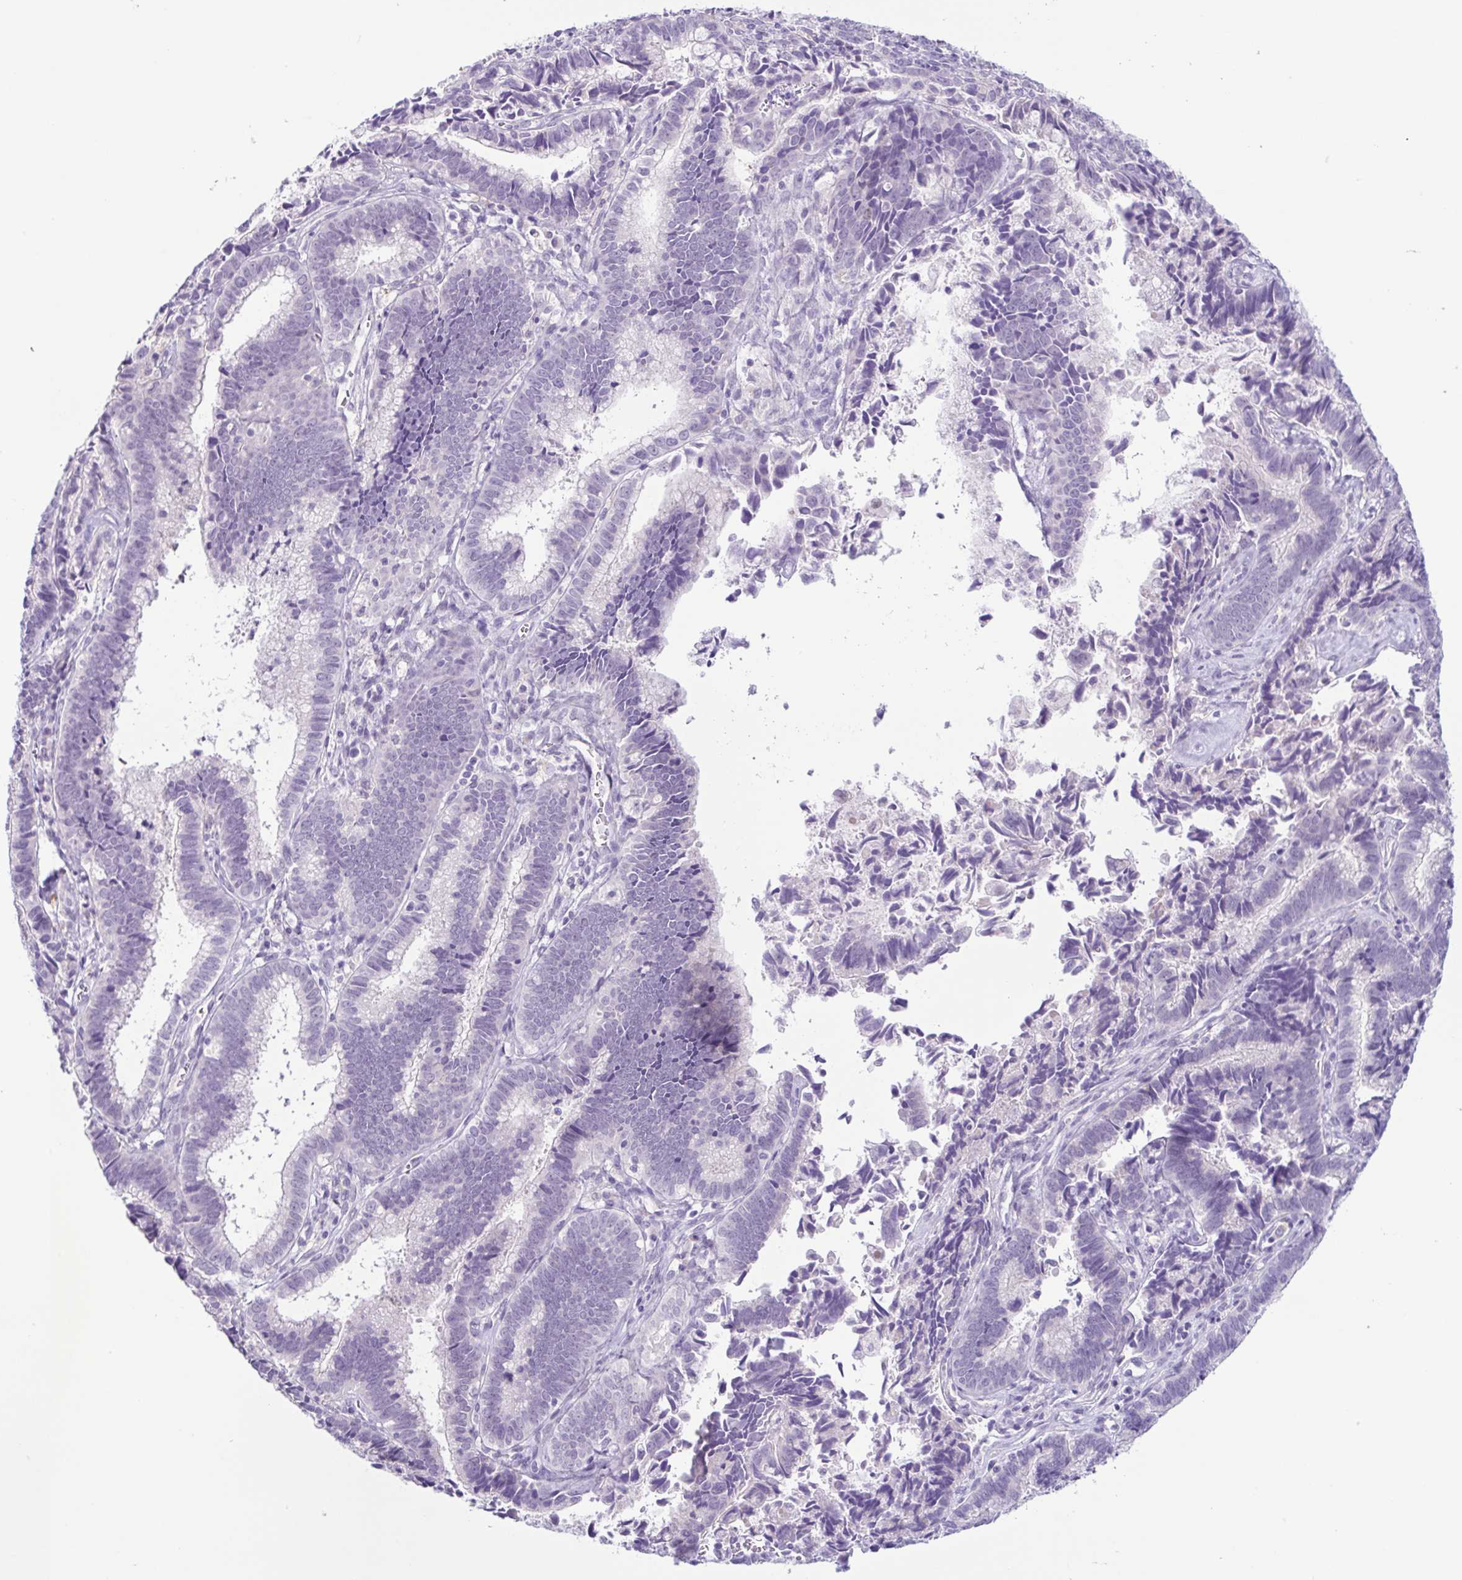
{"staining": {"intensity": "negative", "quantity": "none", "location": "none"}, "tissue": "cervical cancer", "cell_type": "Tumor cells", "image_type": "cancer", "snomed": [{"axis": "morphology", "description": "Adenocarcinoma, NOS"}, {"axis": "topography", "description": "Cervix"}], "caption": "Immunohistochemistry (IHC) of cervical cancer shows no positivity in tumor cells.", "gene": "TERT", "patient": {"sex": "female", "age": 61}}